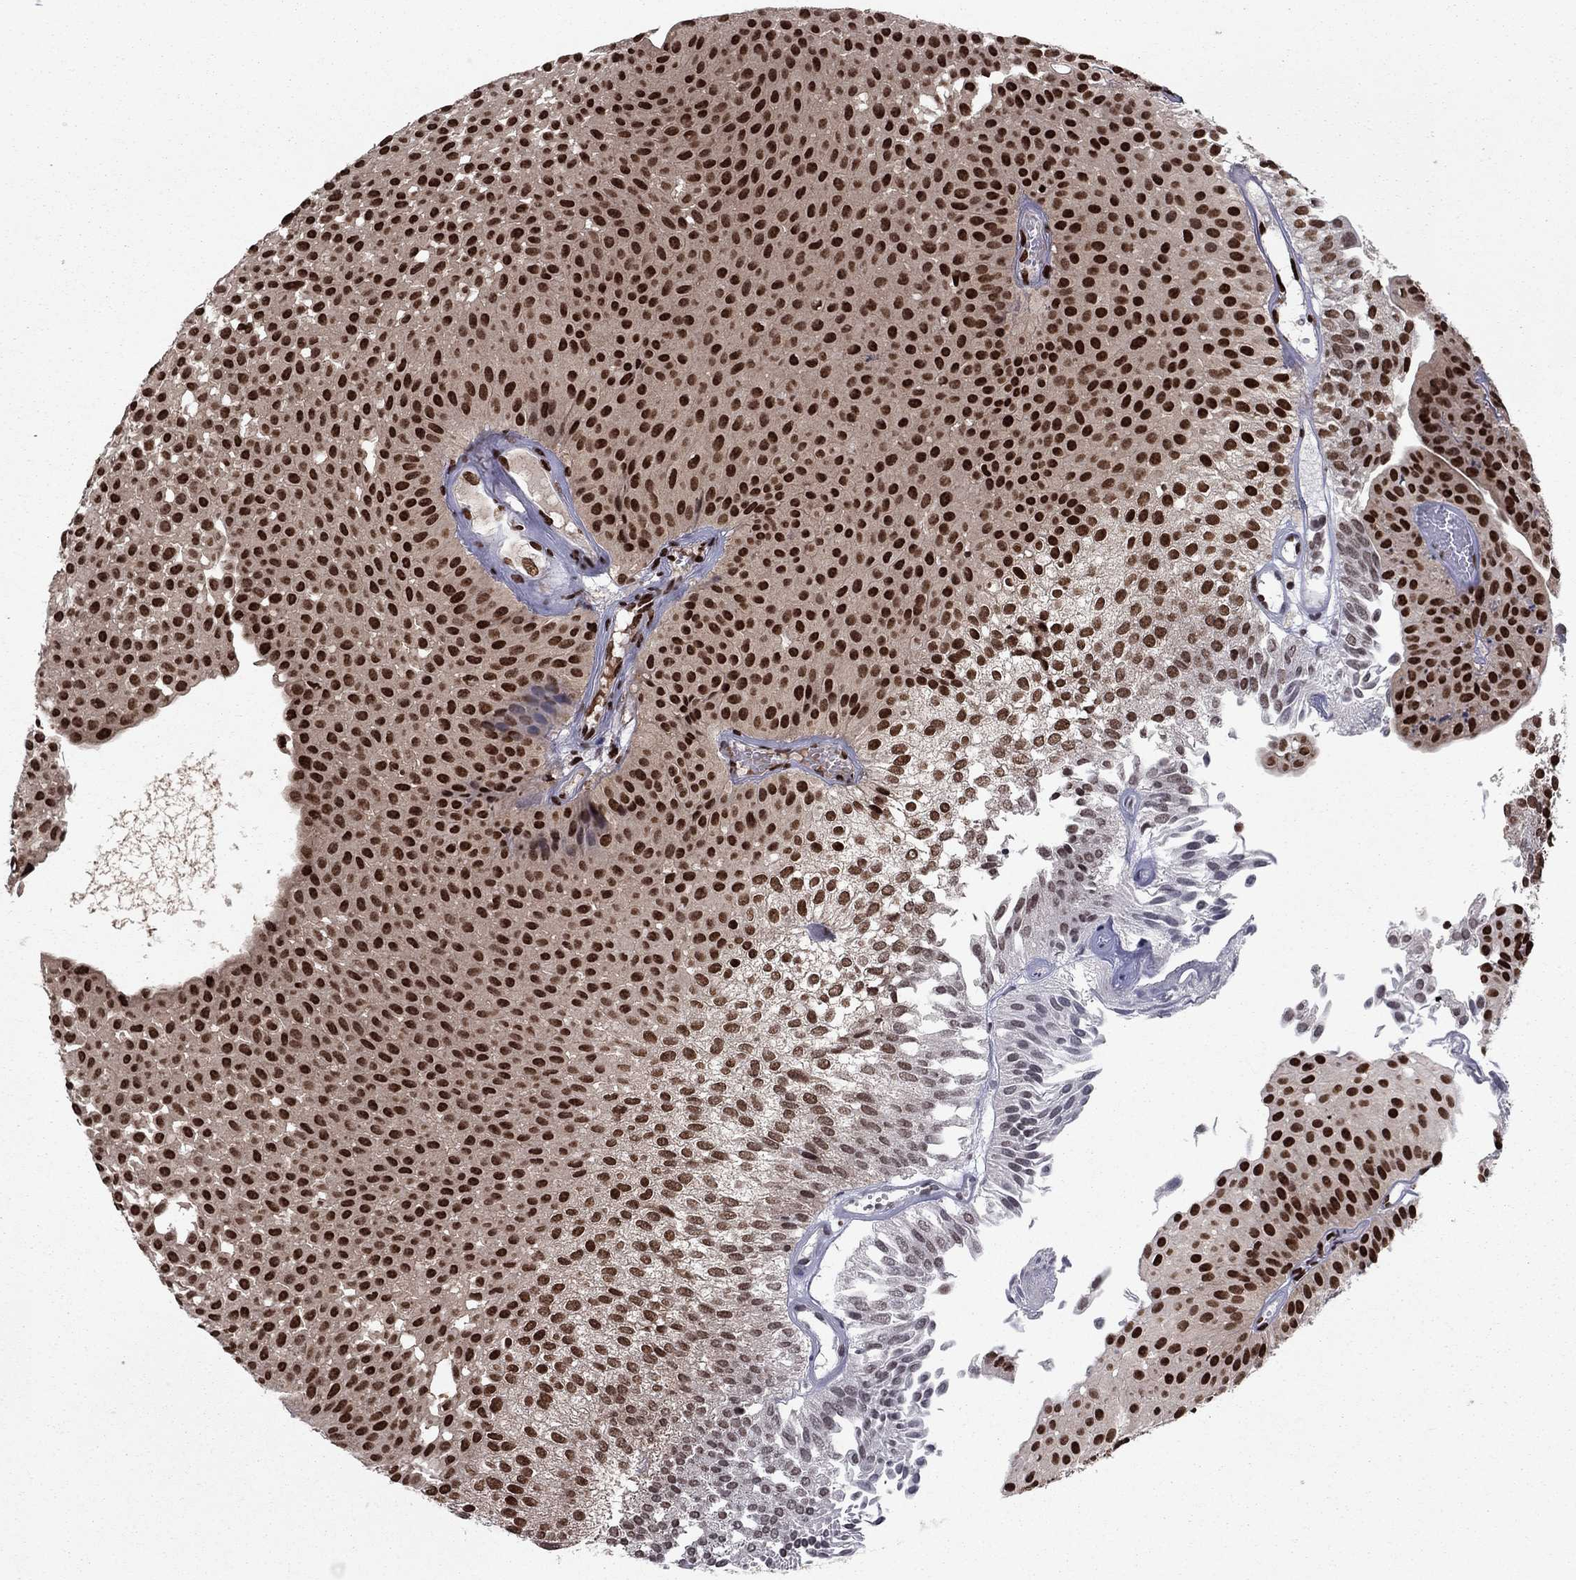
{"staining": {"intensity": "strong", "quantity": ">75%", "location": "nuclear"}, "tissue": "urothelial cancer", "cell_type": "Tumor cells", "image_type": "cancer", "snomed": [{"axis": "morphology", "description": "Urothelial carcinoma, Low grade"}, {"axis": "topography", "description": "Urinary bladder"}], "caption": "The photomicrograph exhibits a brown stain indicating the presence of a protein in the nuclear of tumor cells in urothelial carcinoma (low-grade).", "gene": "USP54", "patient": {"sex": "male", "age": 64}}